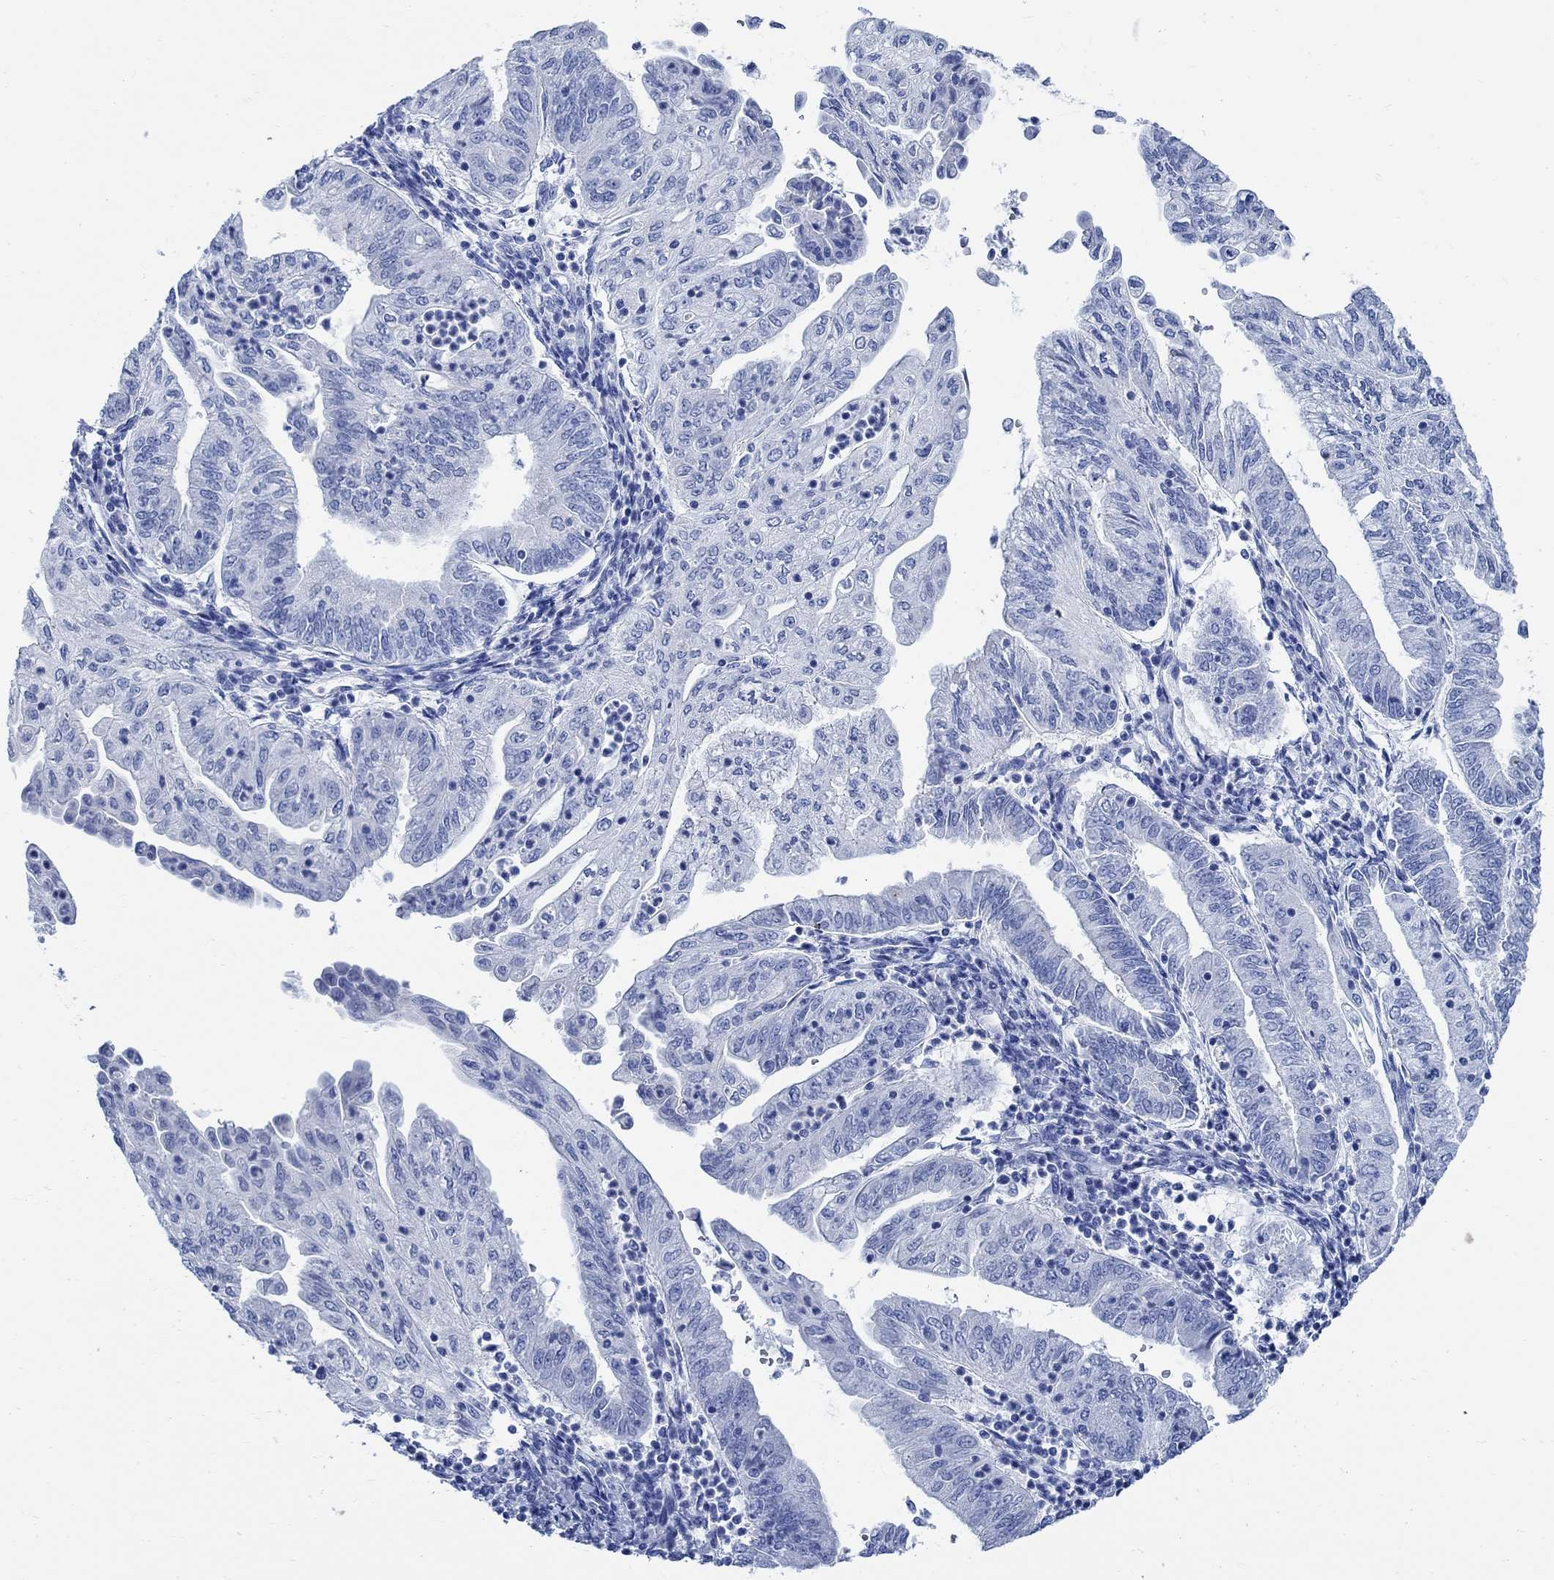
{"staining": {"intensity": "negative", "quantity": "none", "location": "none"}, "tissue": "endometrial cancer", "cell_type": "Tumor cells", "image_type": "cancer", "snomed": [{"axis": "morphology", "description": "Adenocarcinoma, NOS"}, {"axis": "topography", "description": "Endometrium"}], "caption": "Tumor cells are negative for protein expression in human endometrial cancer (adenocarcinoma).", "gene": "CAMK2N1", "patient": {"sex": "female", "age": 55}}